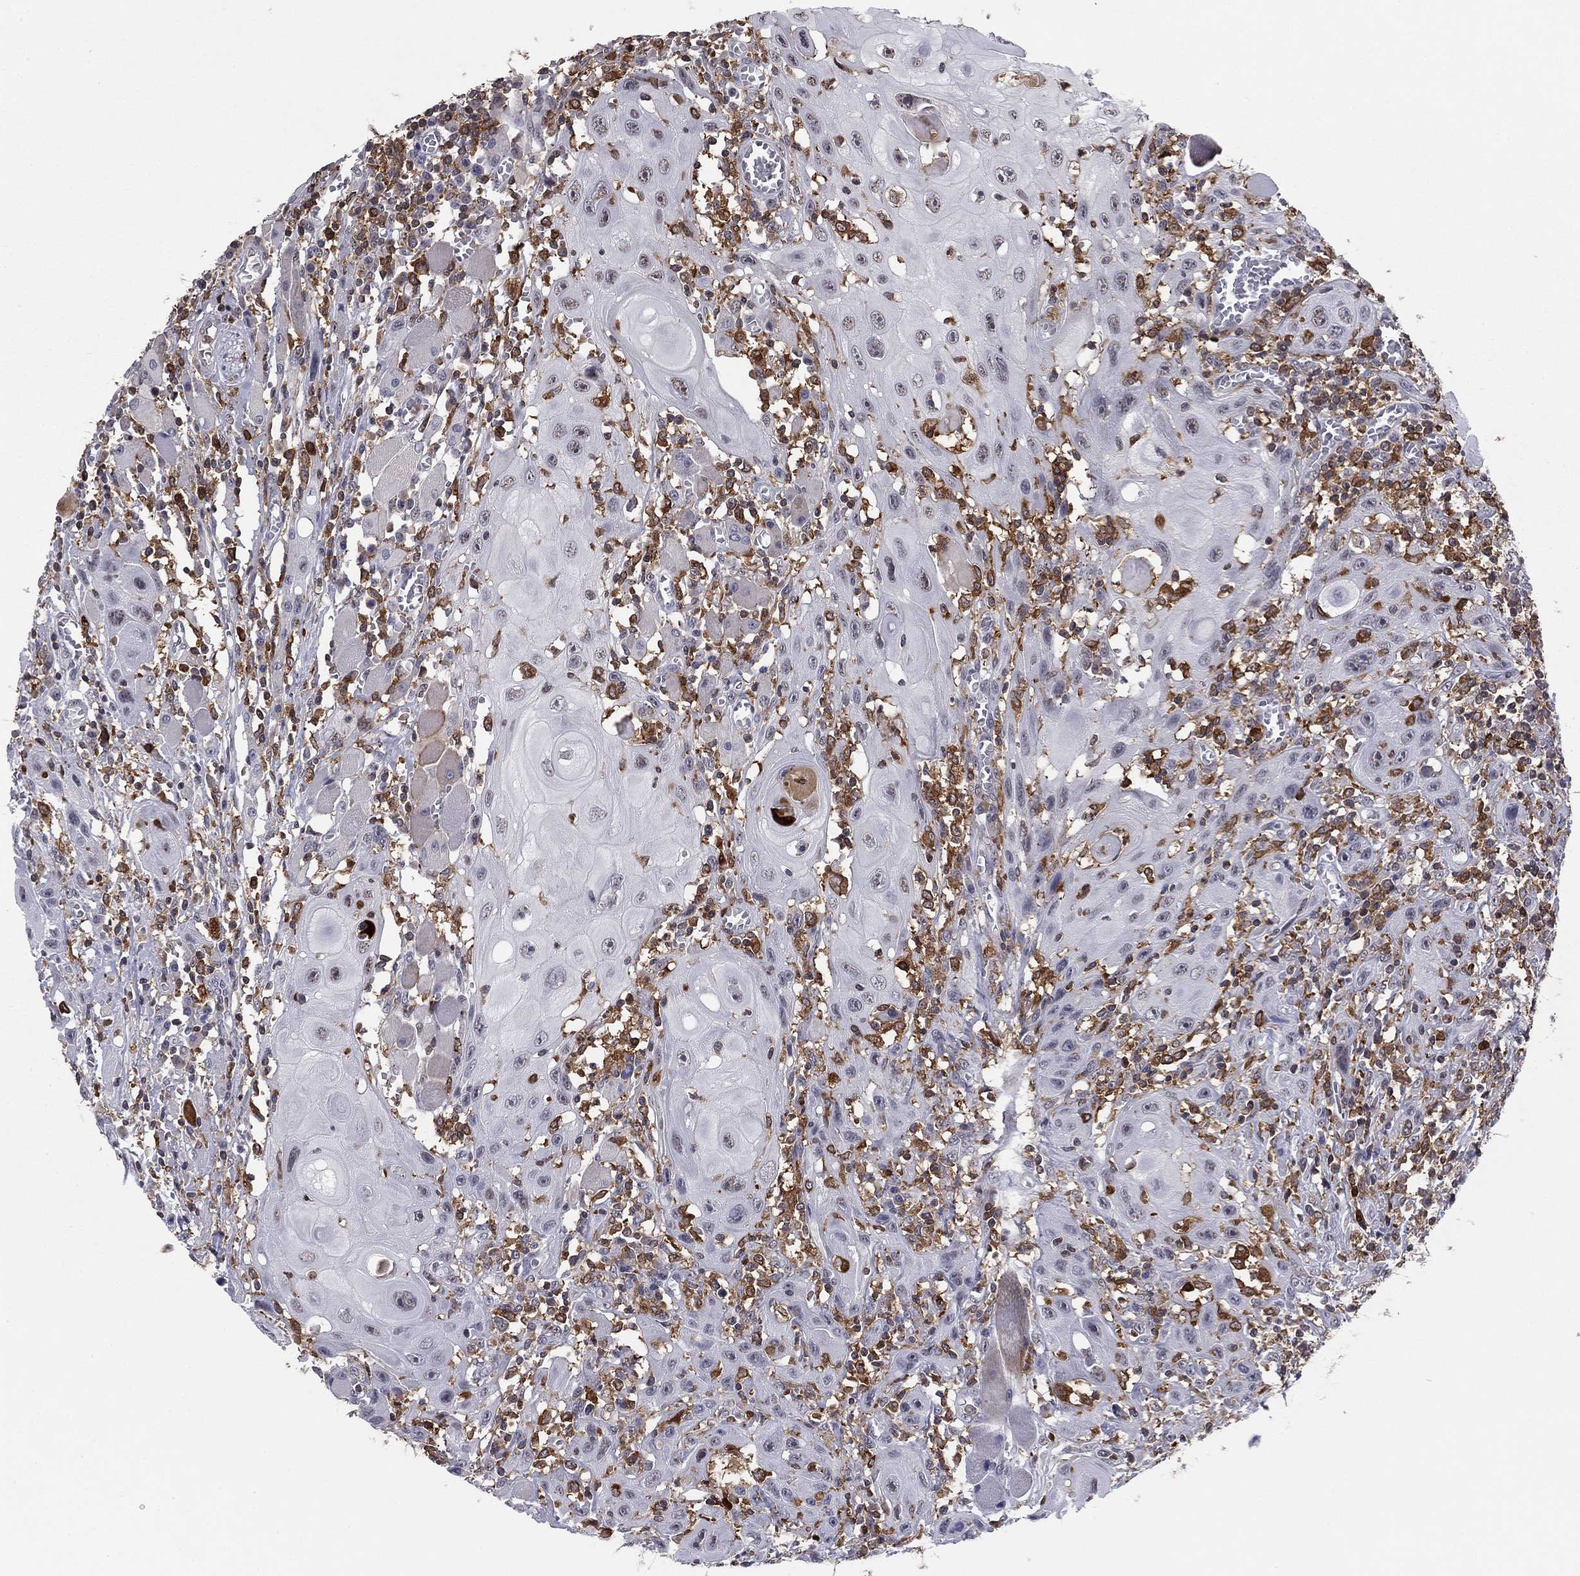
{"staining": {"intensity": "negative", "quantity": "none", "location": "none"}, "tissue": "head and neck cancer", "cell_type": "Tumor cells", "image_type": "cancer", "snomed": [{"axis": "morphology", "description": "Normal tissue, NOS"}, {"axis": "morphology", "description": "Squamous cell carcinoma, NOS"}, {"axis": "topography", "description": "Oral tissue"}, {"axis": "topography", "description": "Head-Neck"}], "caption": "Human squamous cell carcinoma (head and neck) stained for a protein using IHC shows no positivity in tumor cells.", "gene": "PLCB2", "patient": {"sex": "male", "age": 71}}